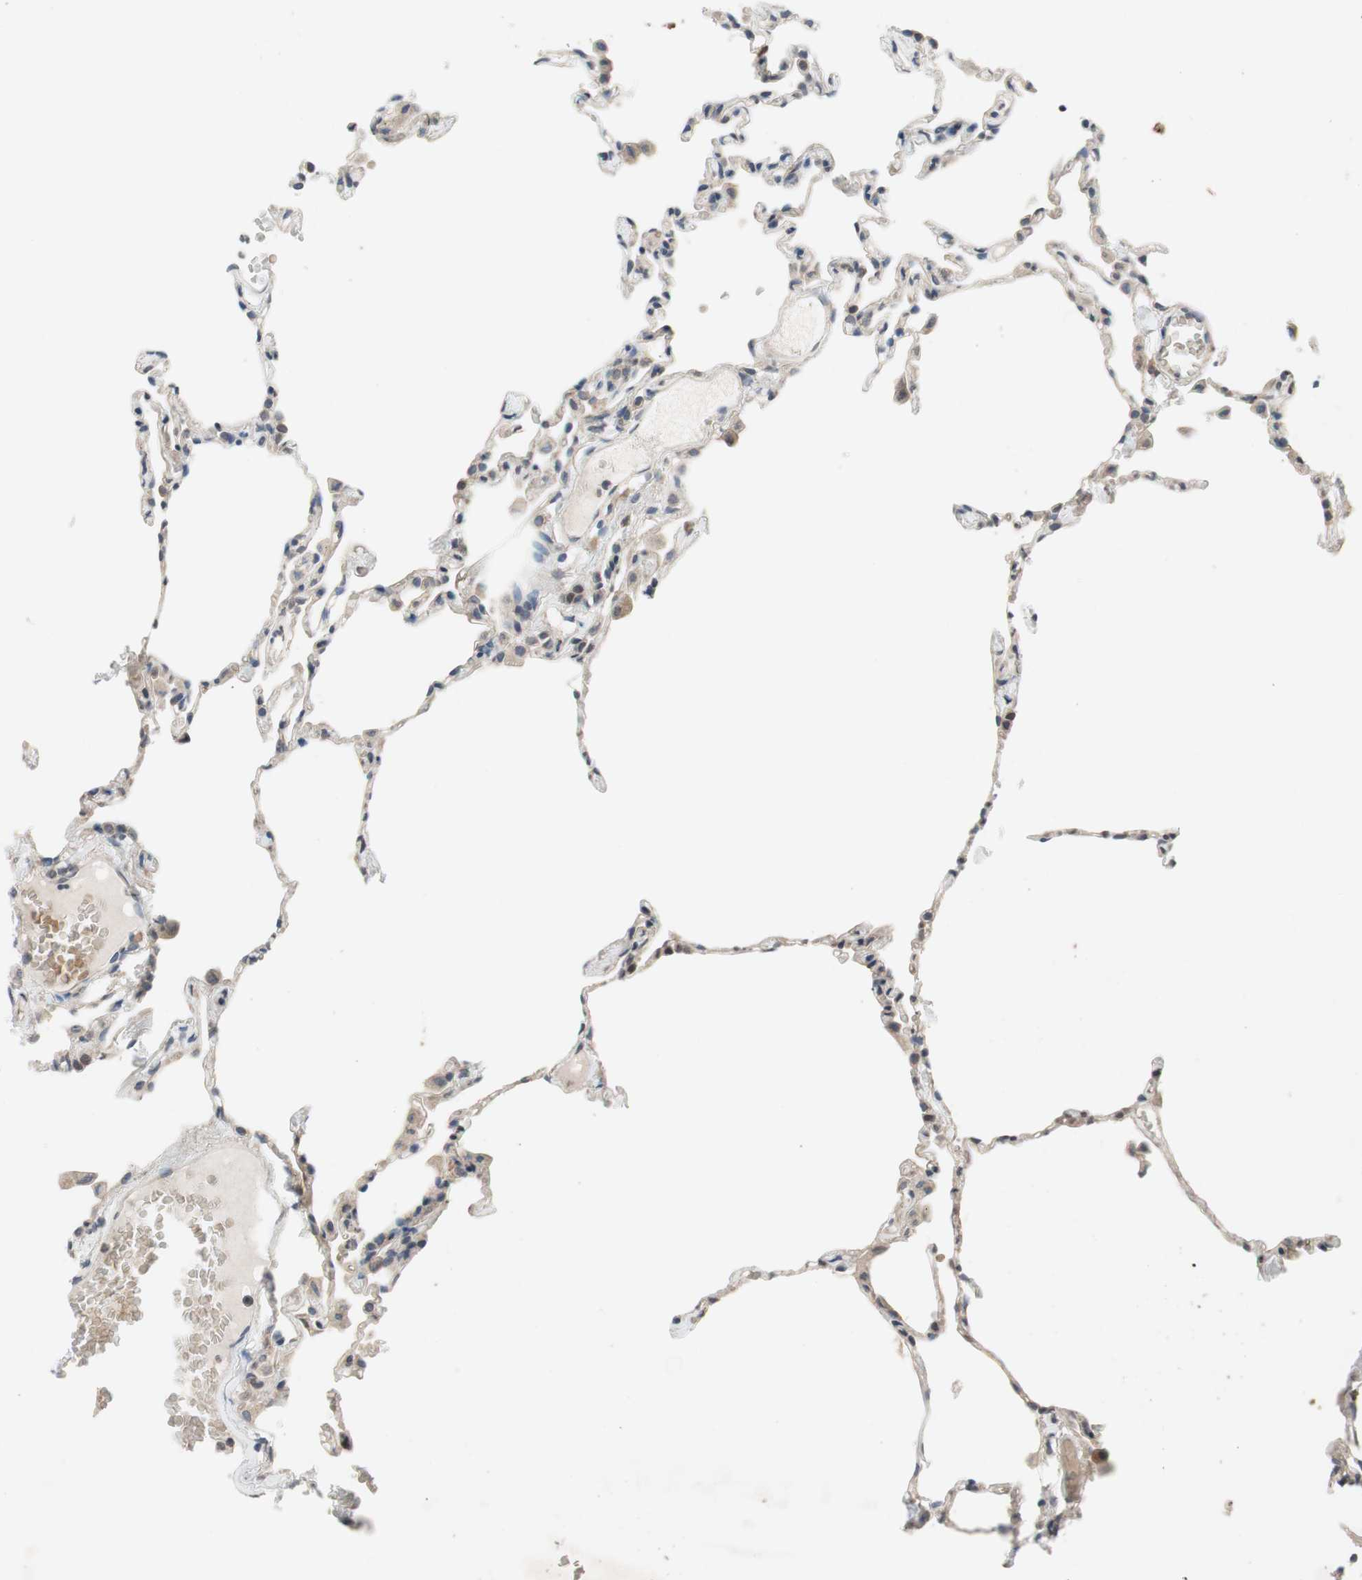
{"staining": {"intensity": "weak", "quantity": "<25%", "location": "cytoplasmic/membranous"}, "tissue": "lung", "cell_type": "Alveolar cells", "image_type": "normal", "snomed": [{"axis": "morphology", "description": "Normal tissue, NOS"}, {"axis": "topography", "description": "Lung"}], "caption": "The photomicrograph displays no staining of alveolar cells in unremarkable lung. (Brightfield microscopy of DAB immunohistochemistry (IHC) at high magnification).", "gene": "ADD2", "patient": {"sex": "female", "age": 49}}